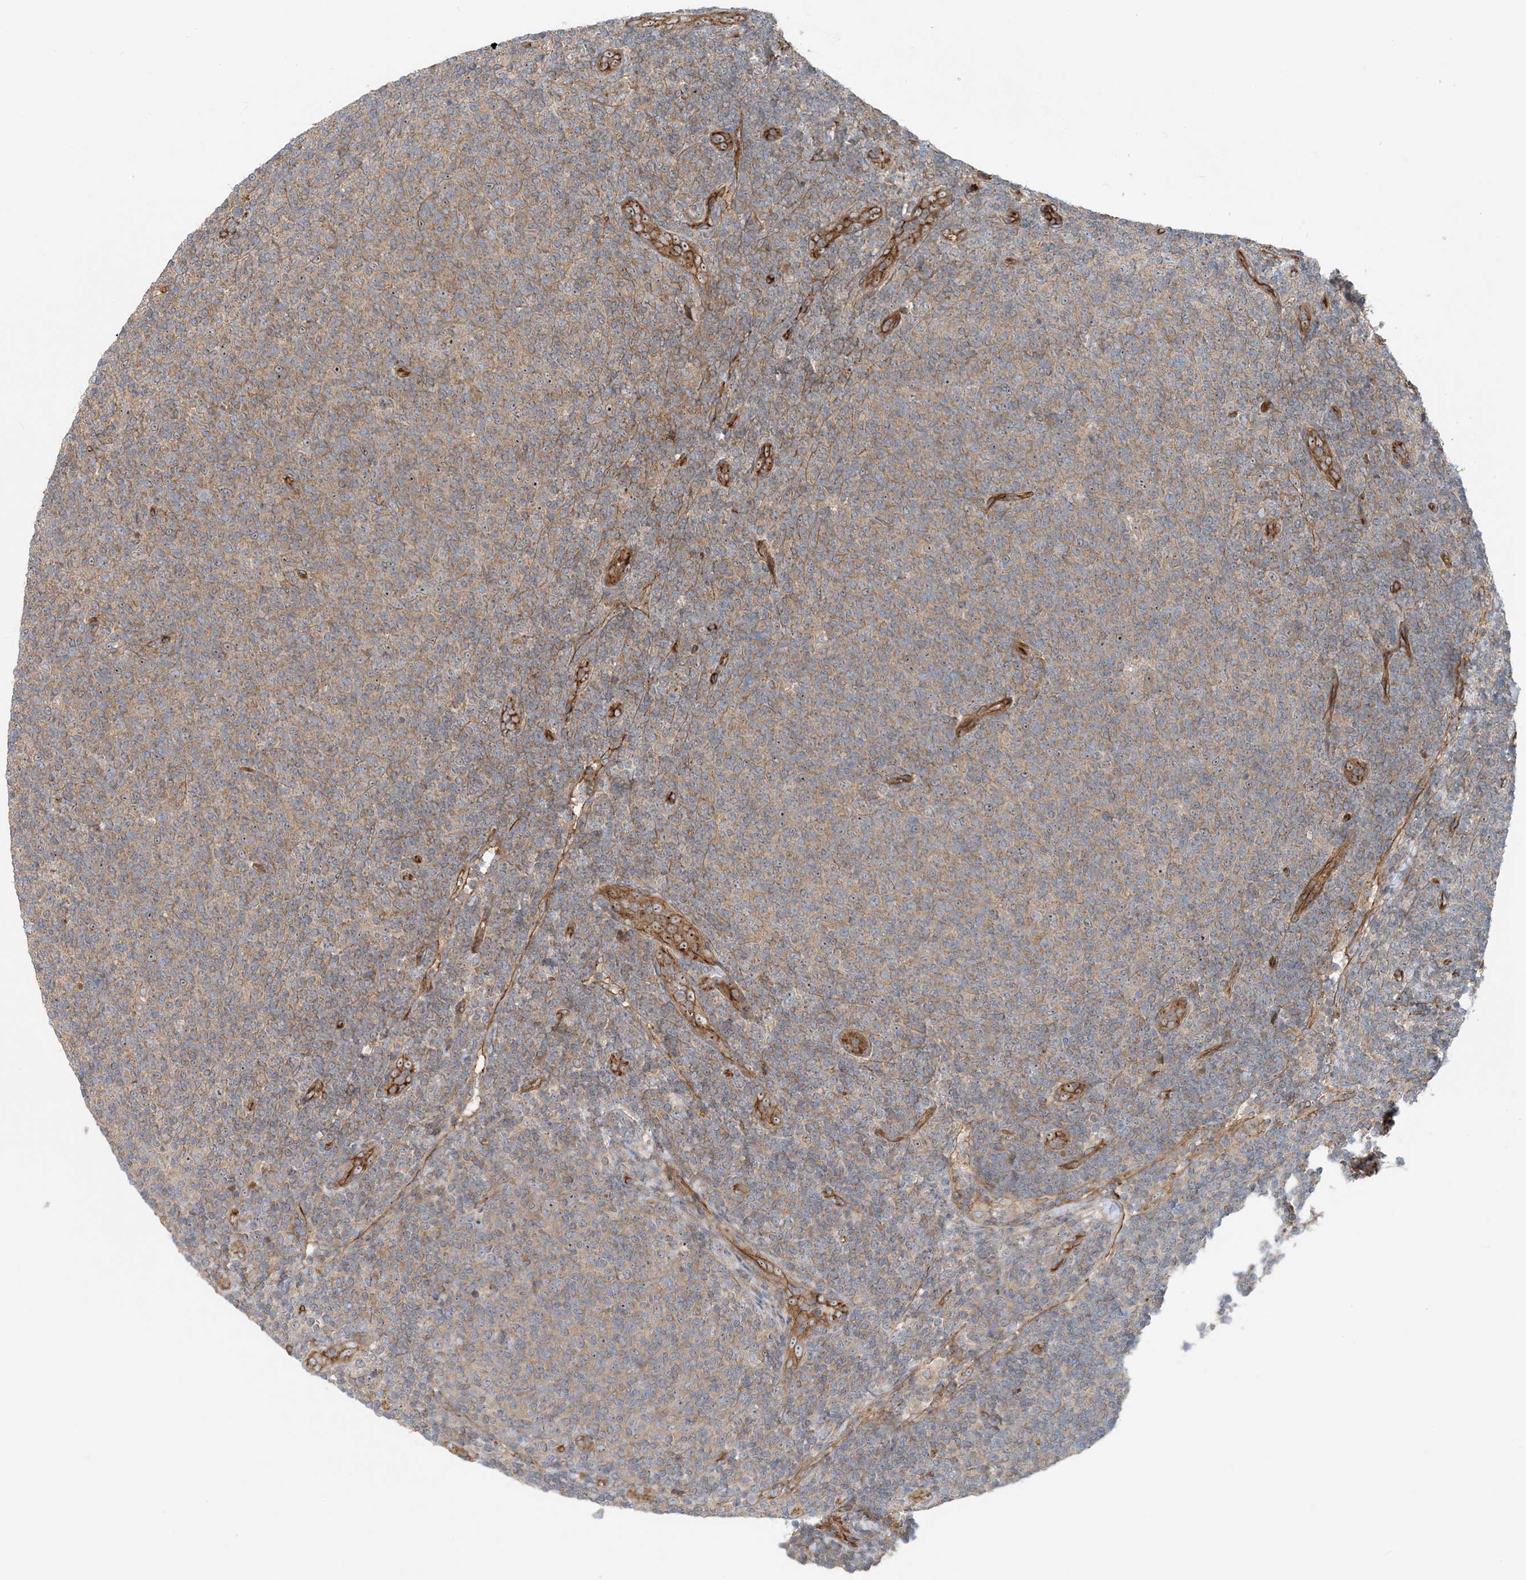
{"staining": {"intensity": "moderate", "quantity": ">75%", "location": "cytoplasmic/membranous"}, "tissue": "lymphoma", "cell_type": "Tumor cells", "image_type": "cancer", "snomed": [{"axis": "morphology", "description": "Malignant lymphoma, non-Hodgkin's type, Low grade"}, {"axis": "topography", "description": "Lymph node"}], "caption": "Approximately >75% of tumor cells in low-grade malignant lymphoma, non-Hodgkin's type show moderate cytoplasmic/membranous protein positivity as visualized by brown immunohistochemical staining.", "gene": "MYL5", "patient": {"sex": "male", "age": 66}}